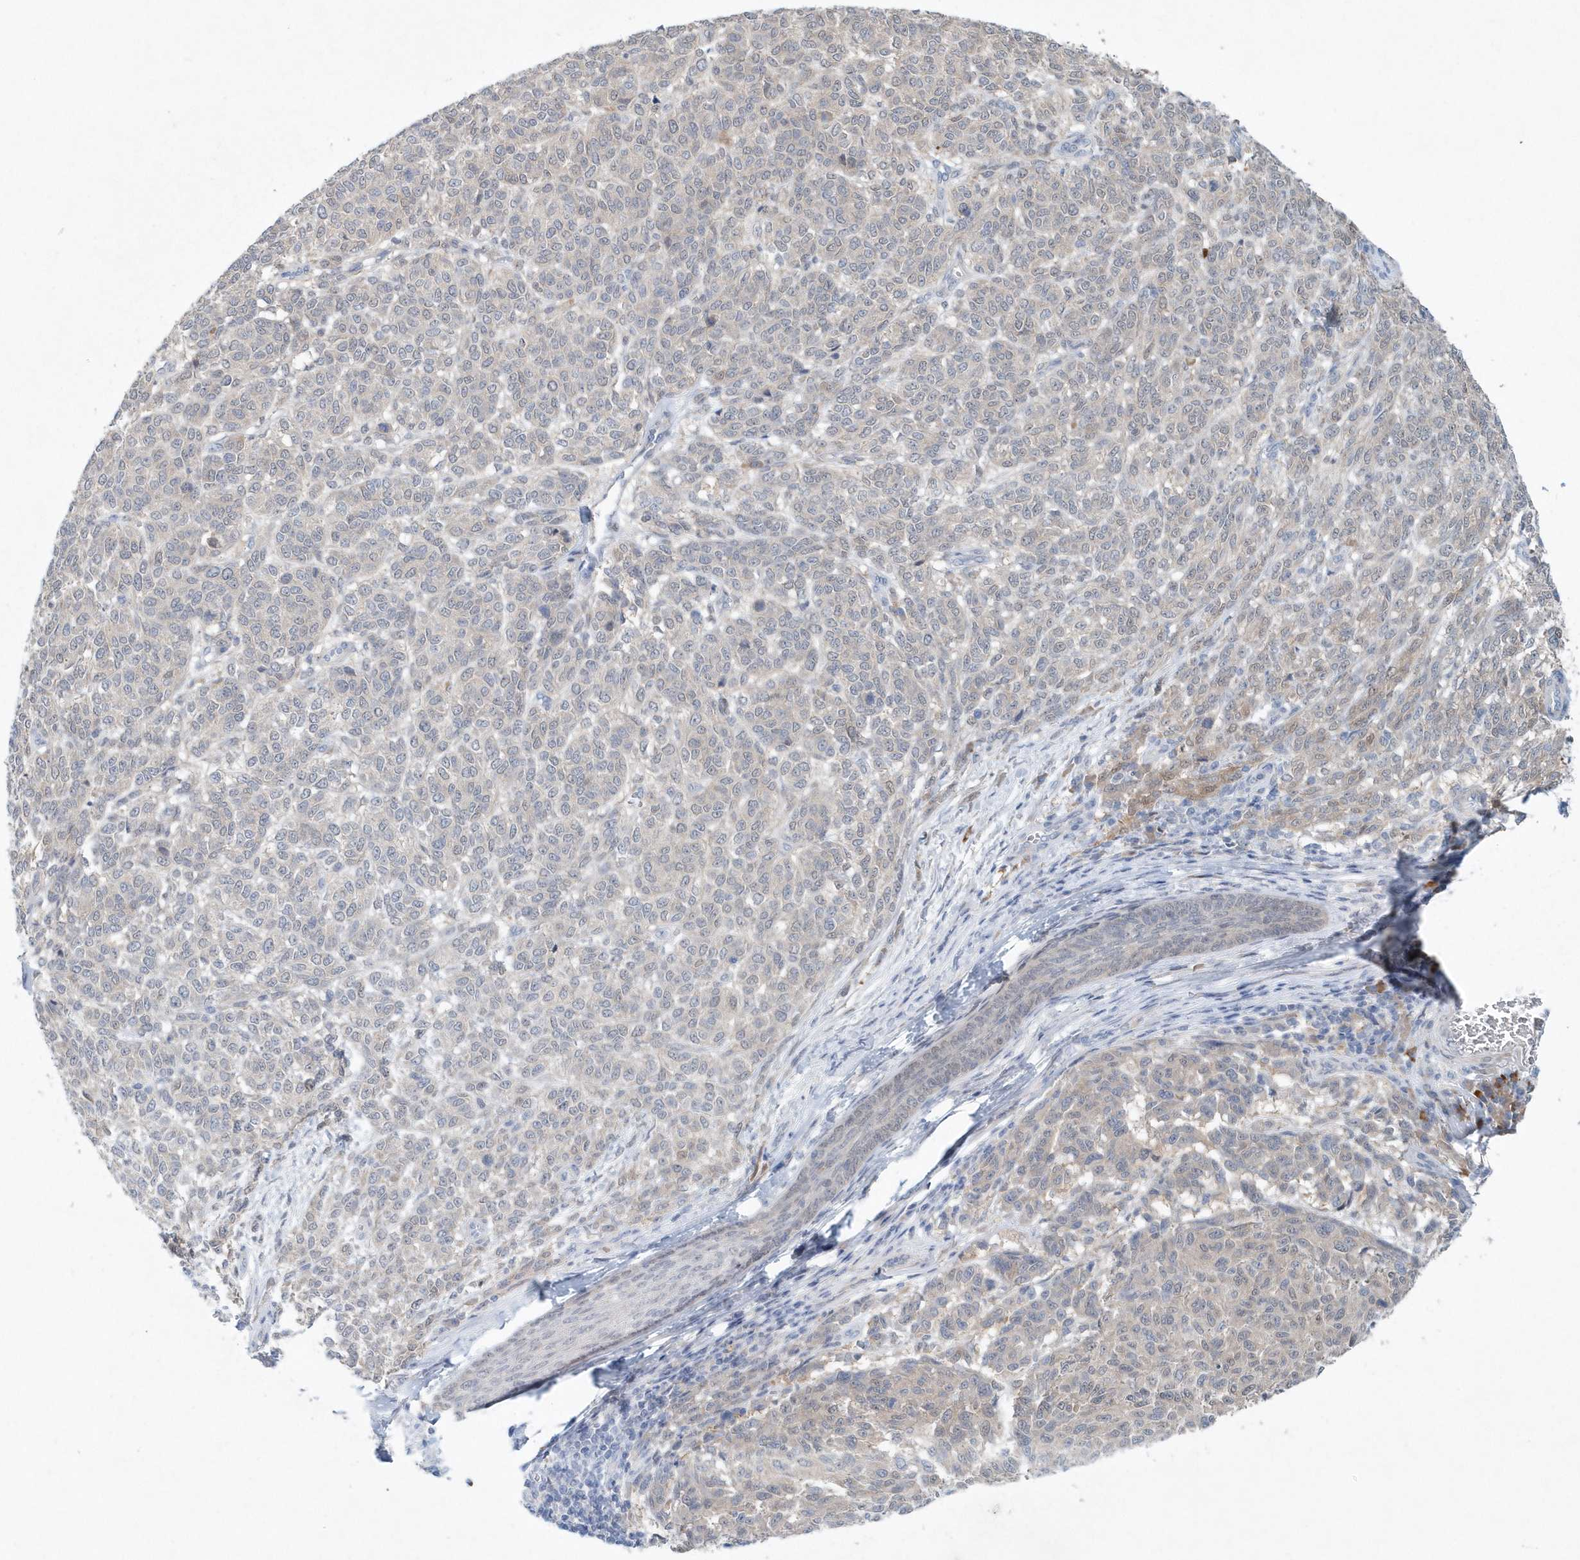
{"staining": {"intensity": "weak", "quantity": "<25%", "location": "nuclear"}, "tissue": "melanoma", "cell_type": "Tumor cells", "image_type": "cancer", "snomed": [{"axis": "morphology", "description": "Malignant melanoma, NOS"}, {"axis": "topography", "description": "Skin"}], "caption": "This micrograph is of melanoma stained with immunohistochemistry (IHC) to label a protein in brown with the nuclei are counter-stained blue. There is no positivity in tumor cells. (DAB (3,3'-diaminobenzidine) immunohistochemistry (IHC) with hematoxylin counter stain).", "gene": "PFN2", "patient": {"sex": "male", "age": 49}}